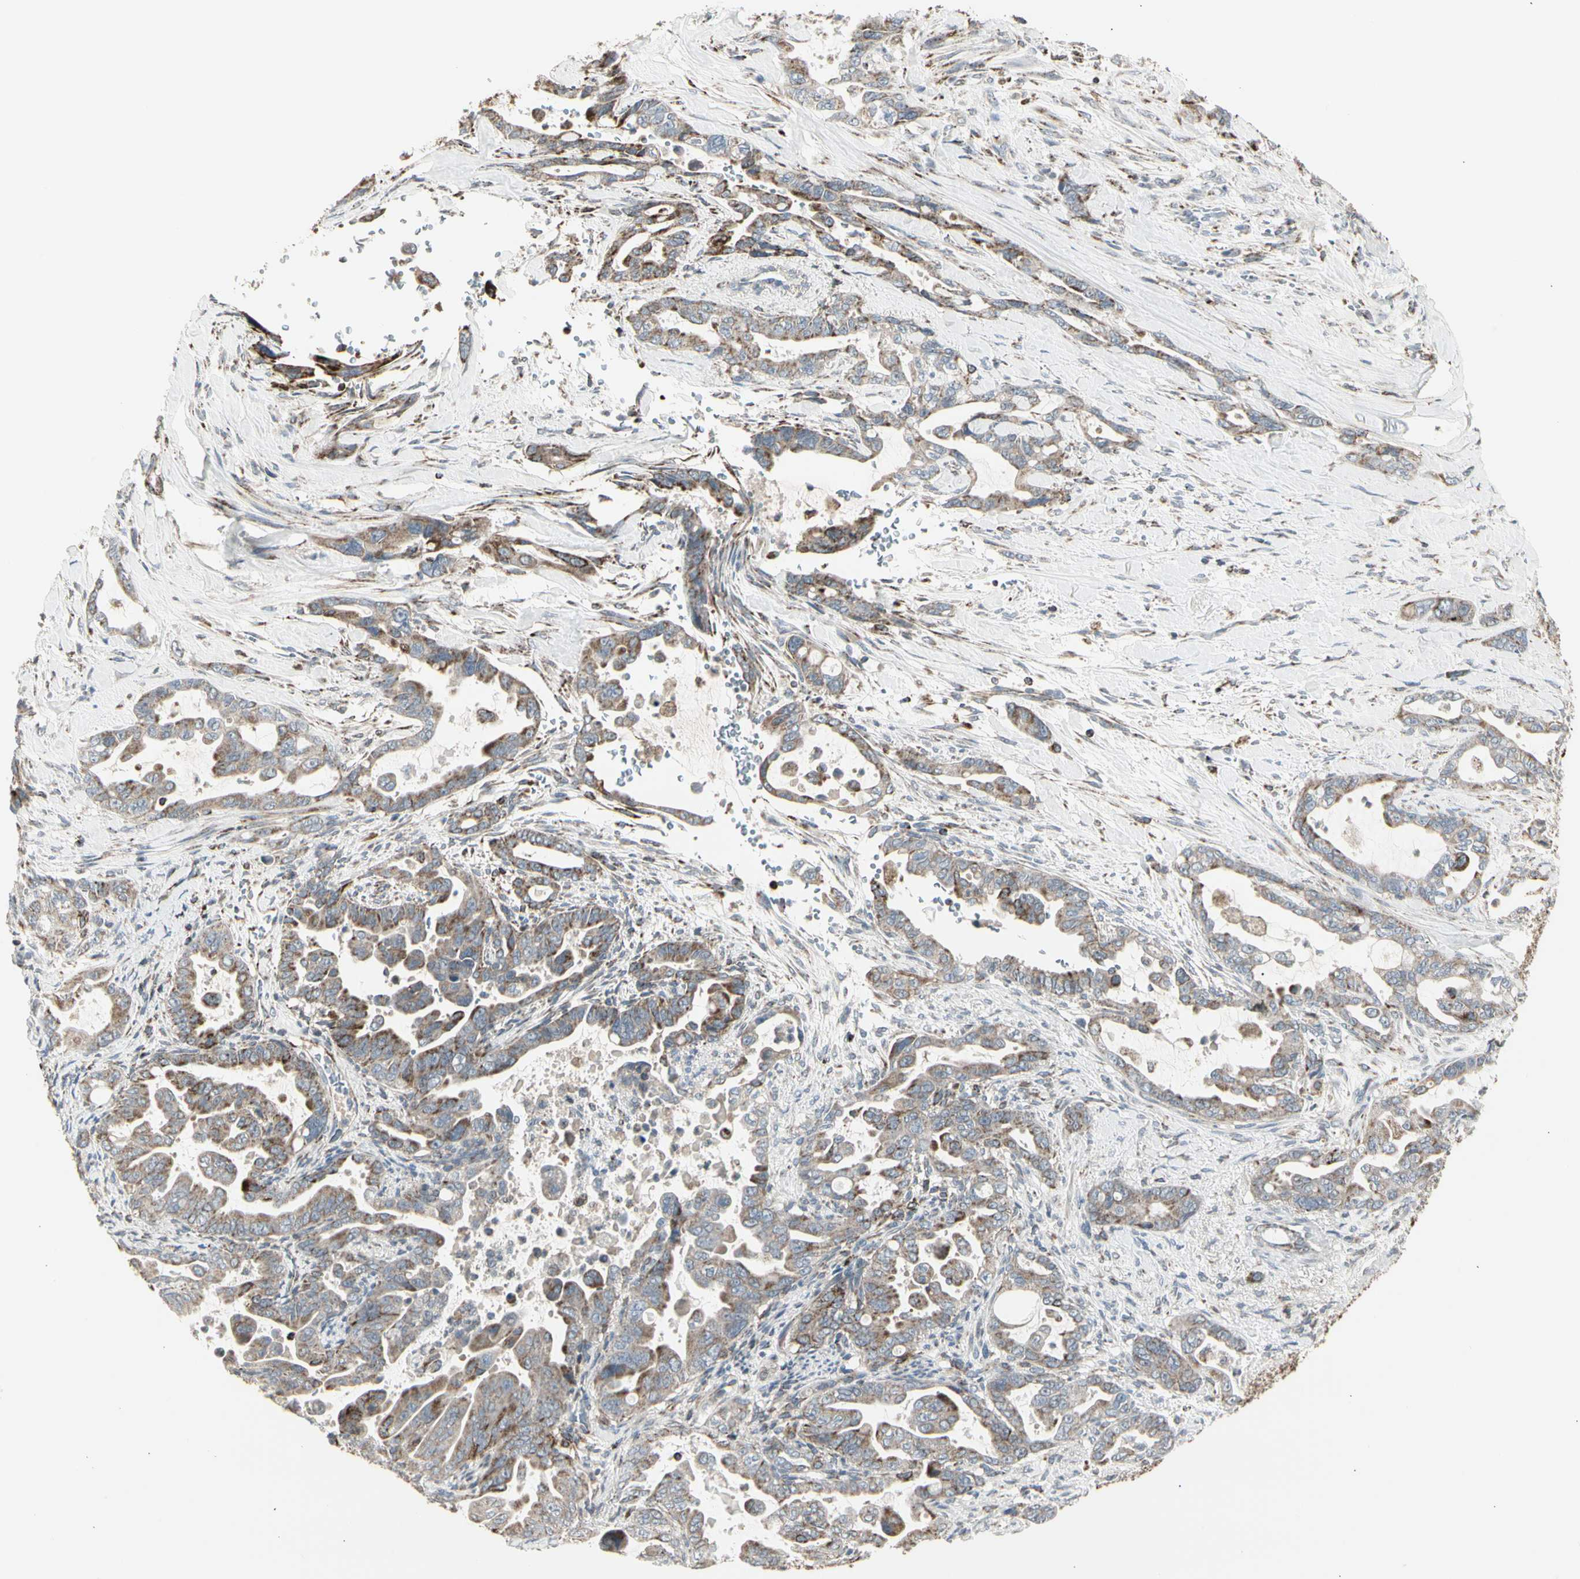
{"staining": {"intensity": "moderate", "quantity": ">75%", "location": "cytoplasmic/membranous"}, "tissue": "pancreatic cancer", "cell_type": "Tumor cells", "image_type": "cancer", "snomed": [{"axis": "morphology", "description": "Adenocarcinoma, NOS"}, {"axis": "topography", "description": "Pancreas"}], "caption": "High-power microscopy captured an immunohistochemistry (IHC) histopathology image of pancreatic cancer, revealing moderate cytoplasmic/membranous expression in approximately >75% of tumor cells.", "gene": "TMEM176A", "patient": {"sex": "male", "age": 70}}